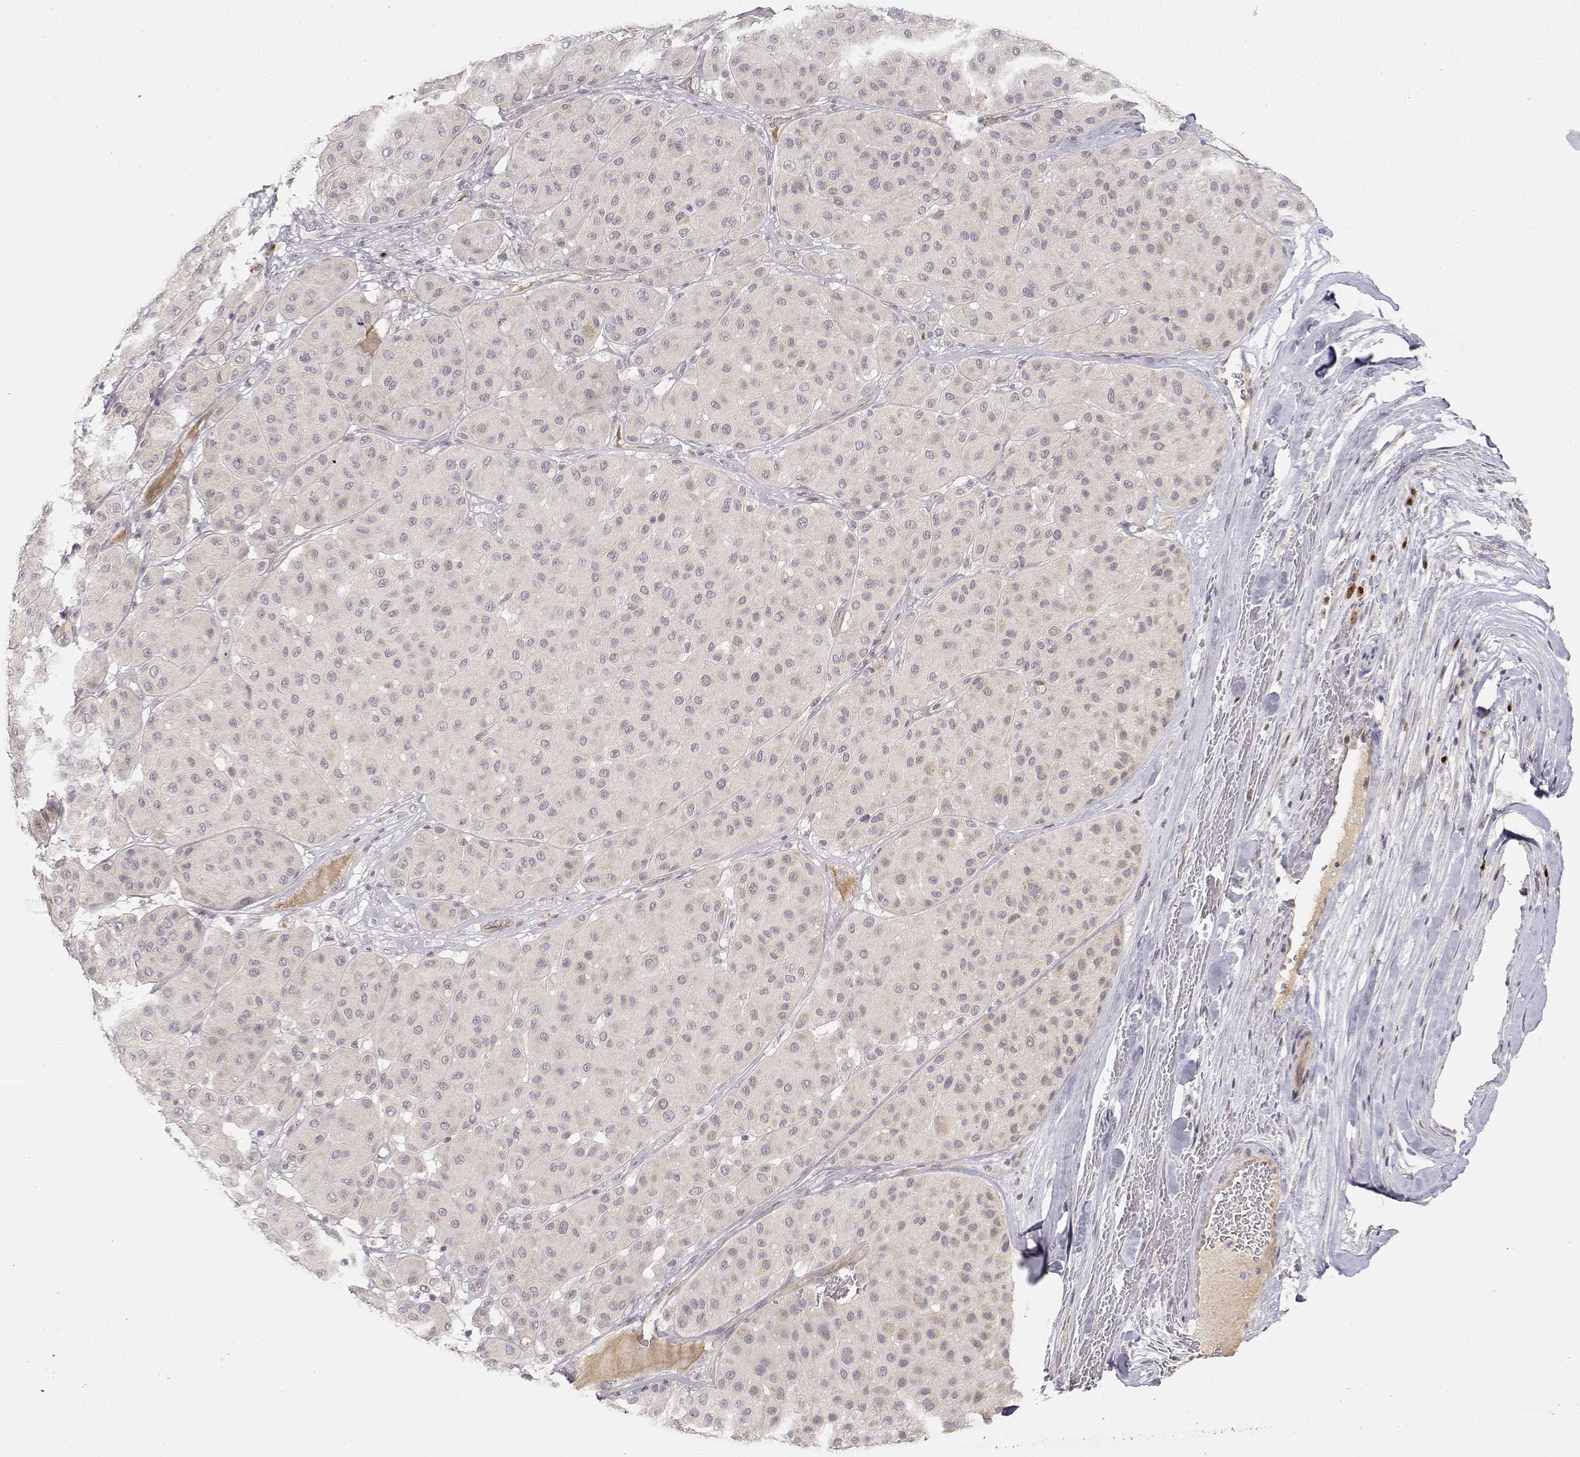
{"staining": {"intensity": "weak", "quantity": "<25%", "location": "cytoplasmic/membranous"}, "tissue": "melanoma", "cell_type": "Tumor cells", "image_type": "cancer", "snomed": [{"axis": "morphology", "description": "Malignant melanoma, Metastatic site"}, {"axis": "topography", "description": "Smooth muscle"}], "caption": "DAB (3,3'-diaminobenzidine) immunohistochemical staining of melanoma reveals no significant expression in tumor cells. (DAB immunohistochemistry, high magnification).", "gene": "EAF2", "patient": {"sex": "male", "age": 41}}